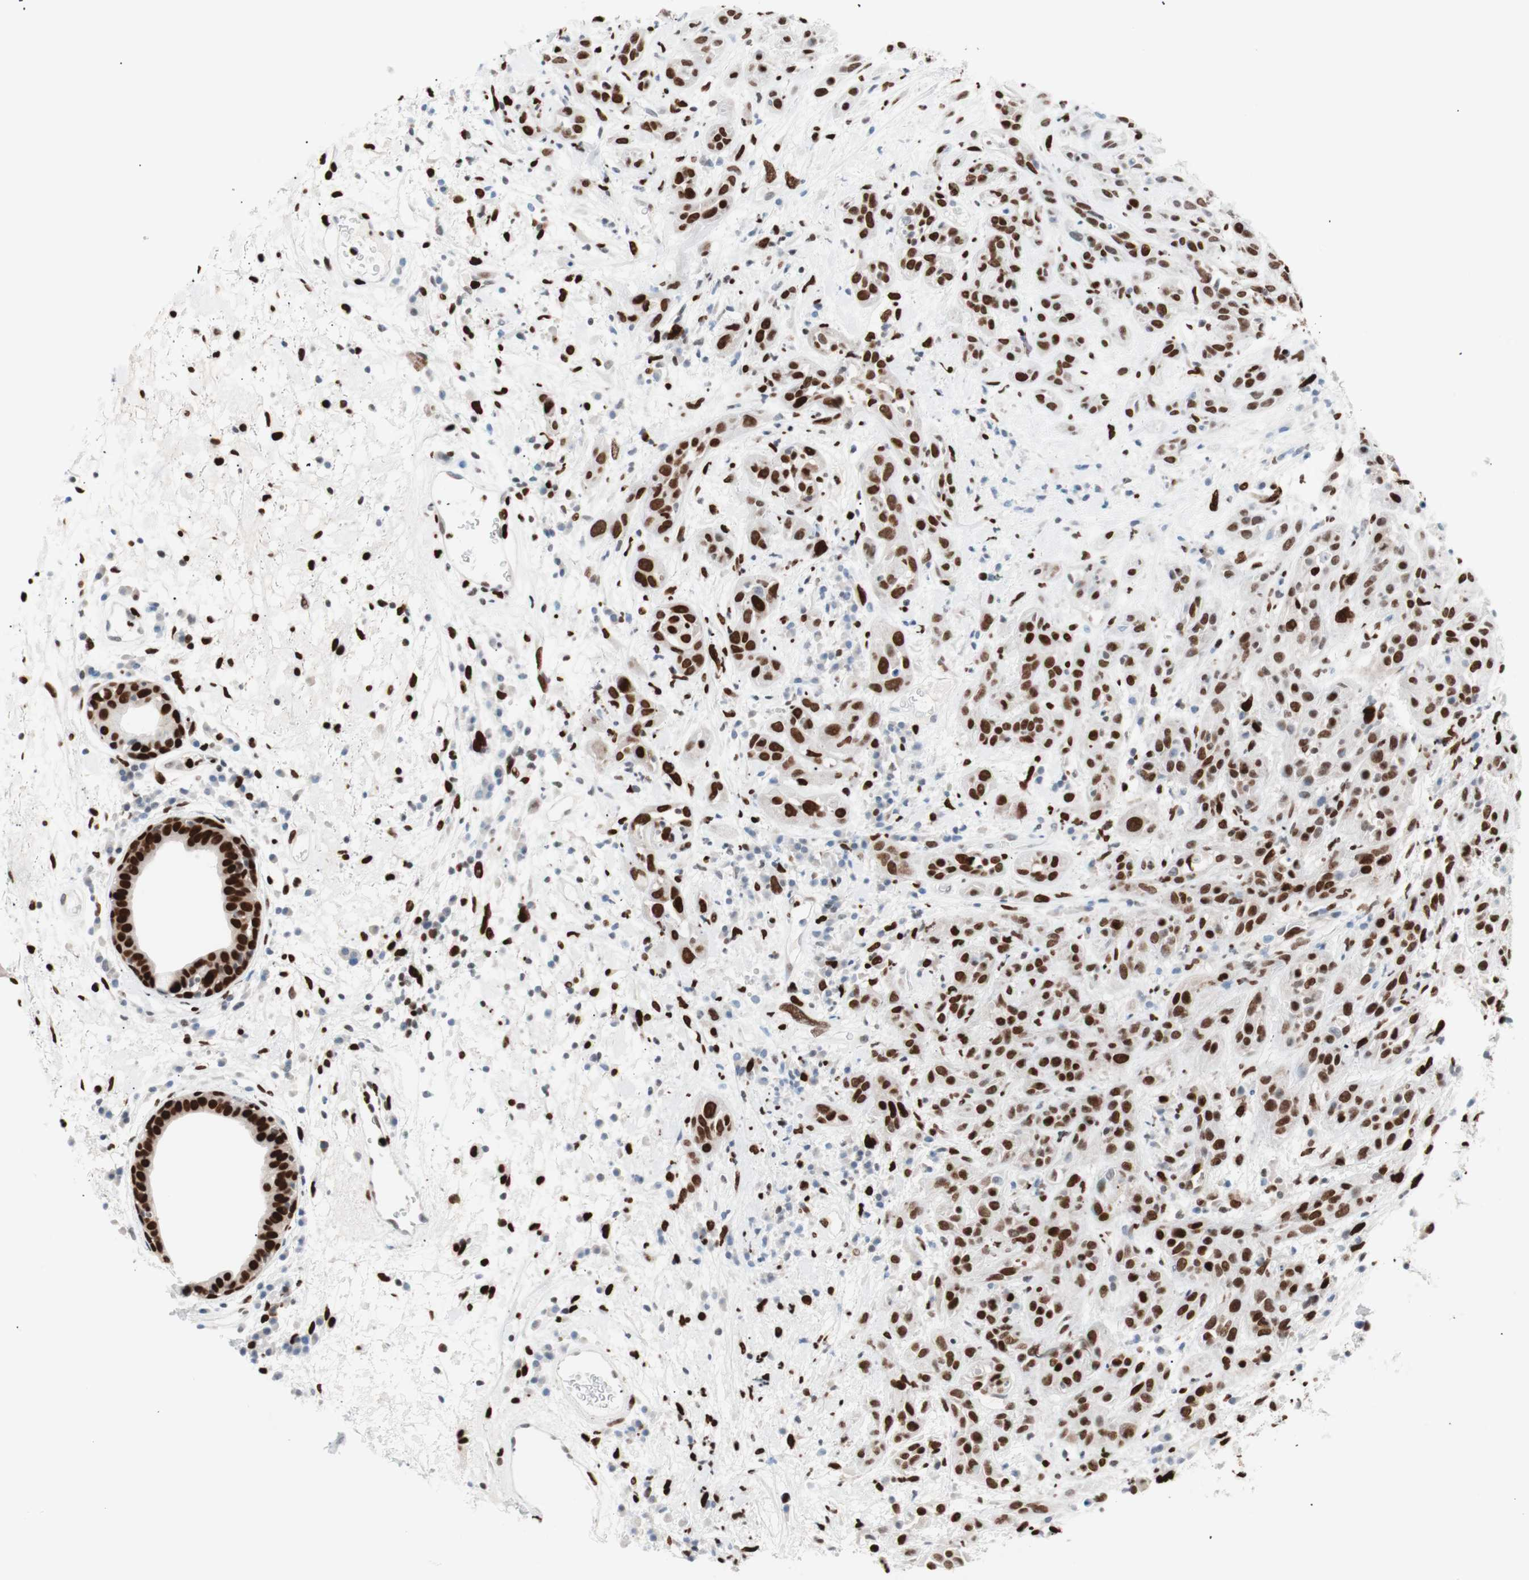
{"staining": {"intensity": "strong", "quantity": ">75%", "location": "nuclear"}, "tissue": "head and neck cancer", "cell_type": "Tumor cells", "image_type": "cancer", "snomed": [{"axis": "morphology", "description": "Squamous cell carcinoma, NOS"}, {"axis": "topography", "description": "Head-Neck"}], "caption": "Immunohistochemical staining of human head and neck cancer displays strong nuclear protein positivity in about >75% of tumor cells.", "gene": "CEBPB", "patient": {"sex": "male", "age": 62}}